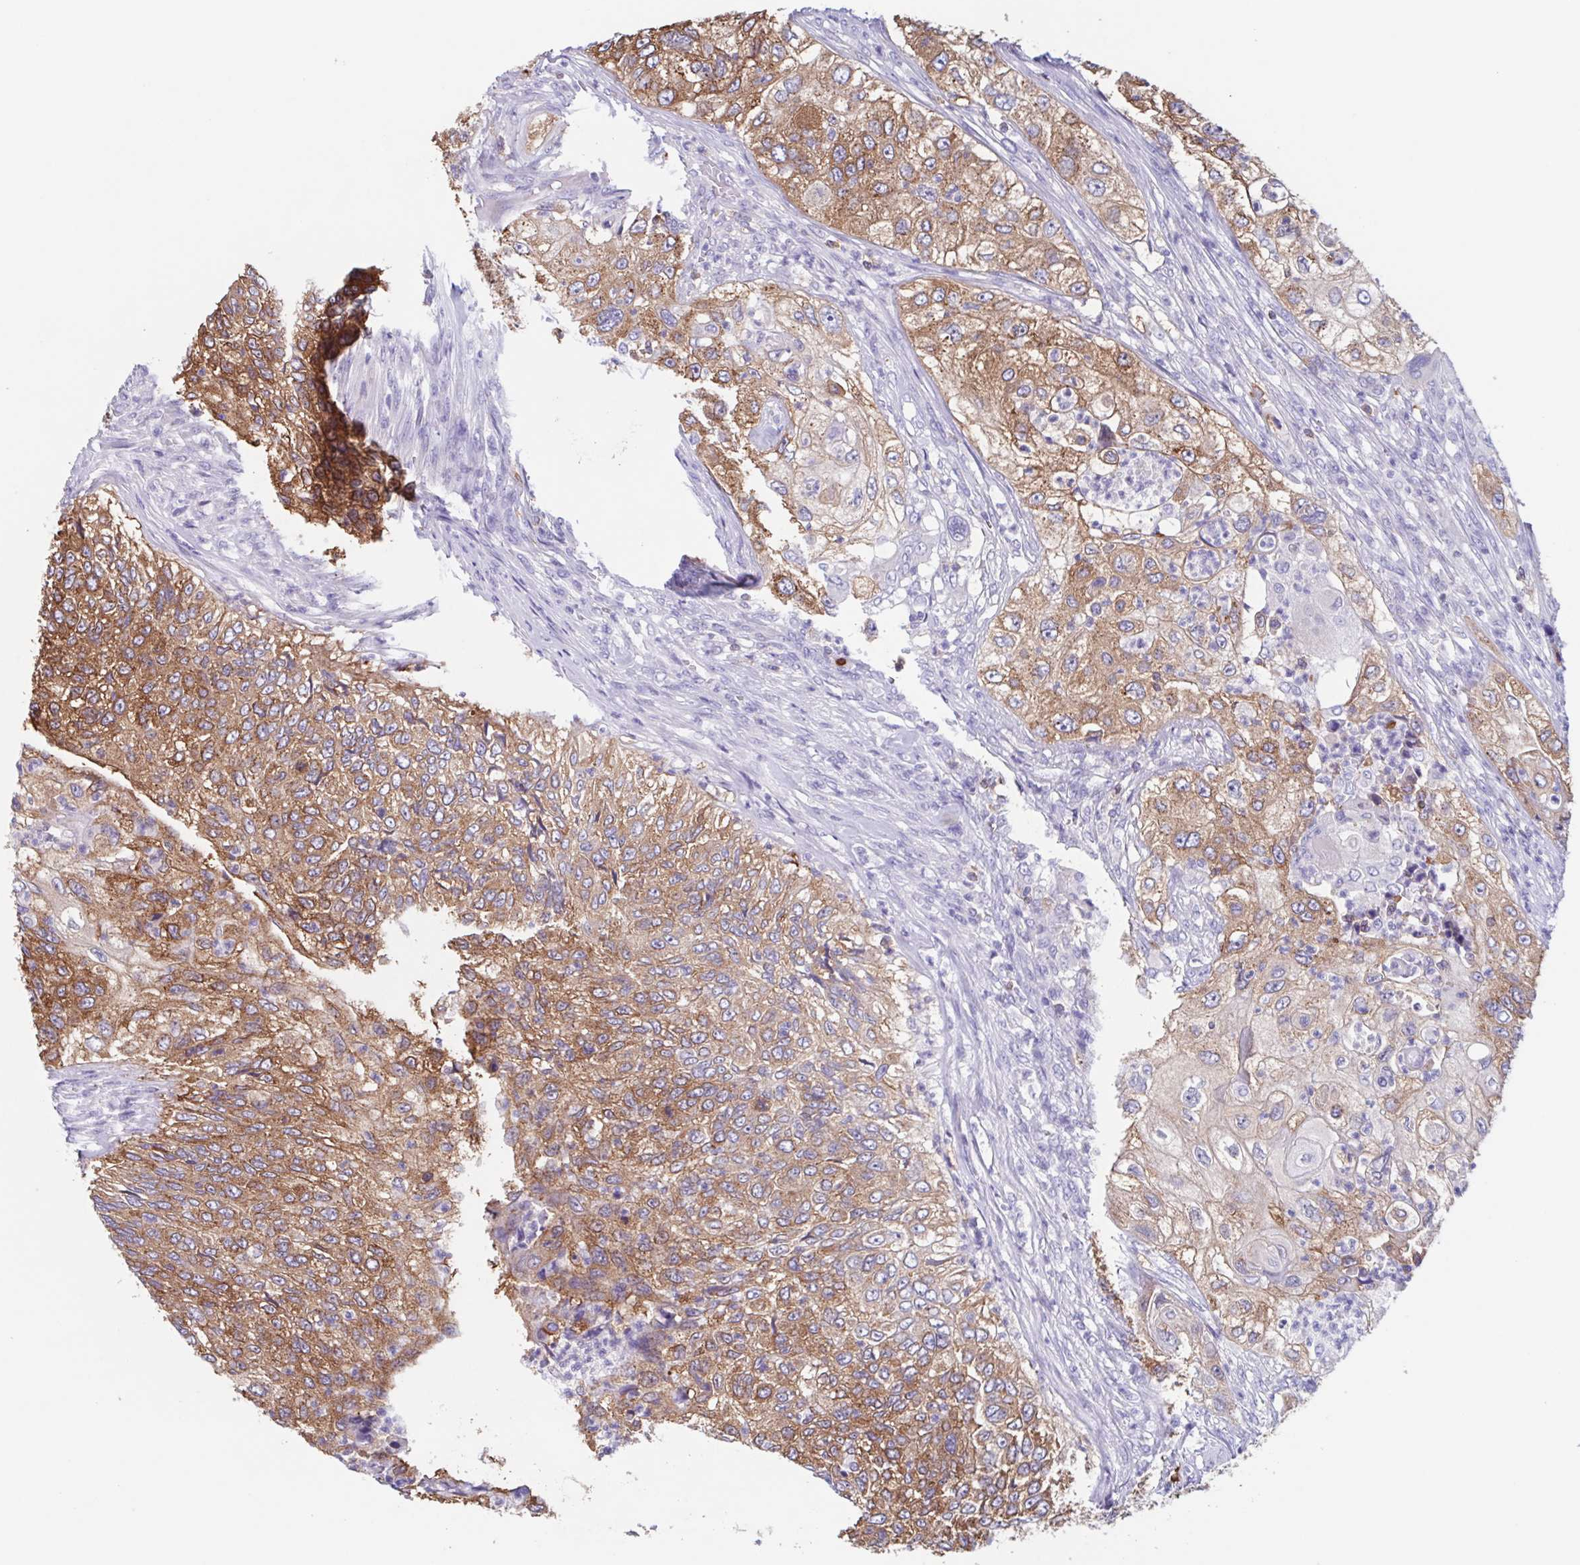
{"staining": {"intensity": "moderate", "quantity": ">75%", "location": "cytoplasmic/membranous"}, "tissue": "urothelial cancer", "cell_type": "Tumor cells", "image_type": "cancer", "snomed": [{"axis": "morphology", "description": "Urothelial carcinoma, High grade"}, {"axis": "topography", "description": "Urinary bladder"}], "caption": "Immunohistochemical staining of high-grade urothelial carcinoma demonstrates medium levels of moderate cytoplasmic/membranous protein positivity in about >75% of tumor cells.", "gene": "TPD52", "patient": {"sex": "female", "age": 60}}